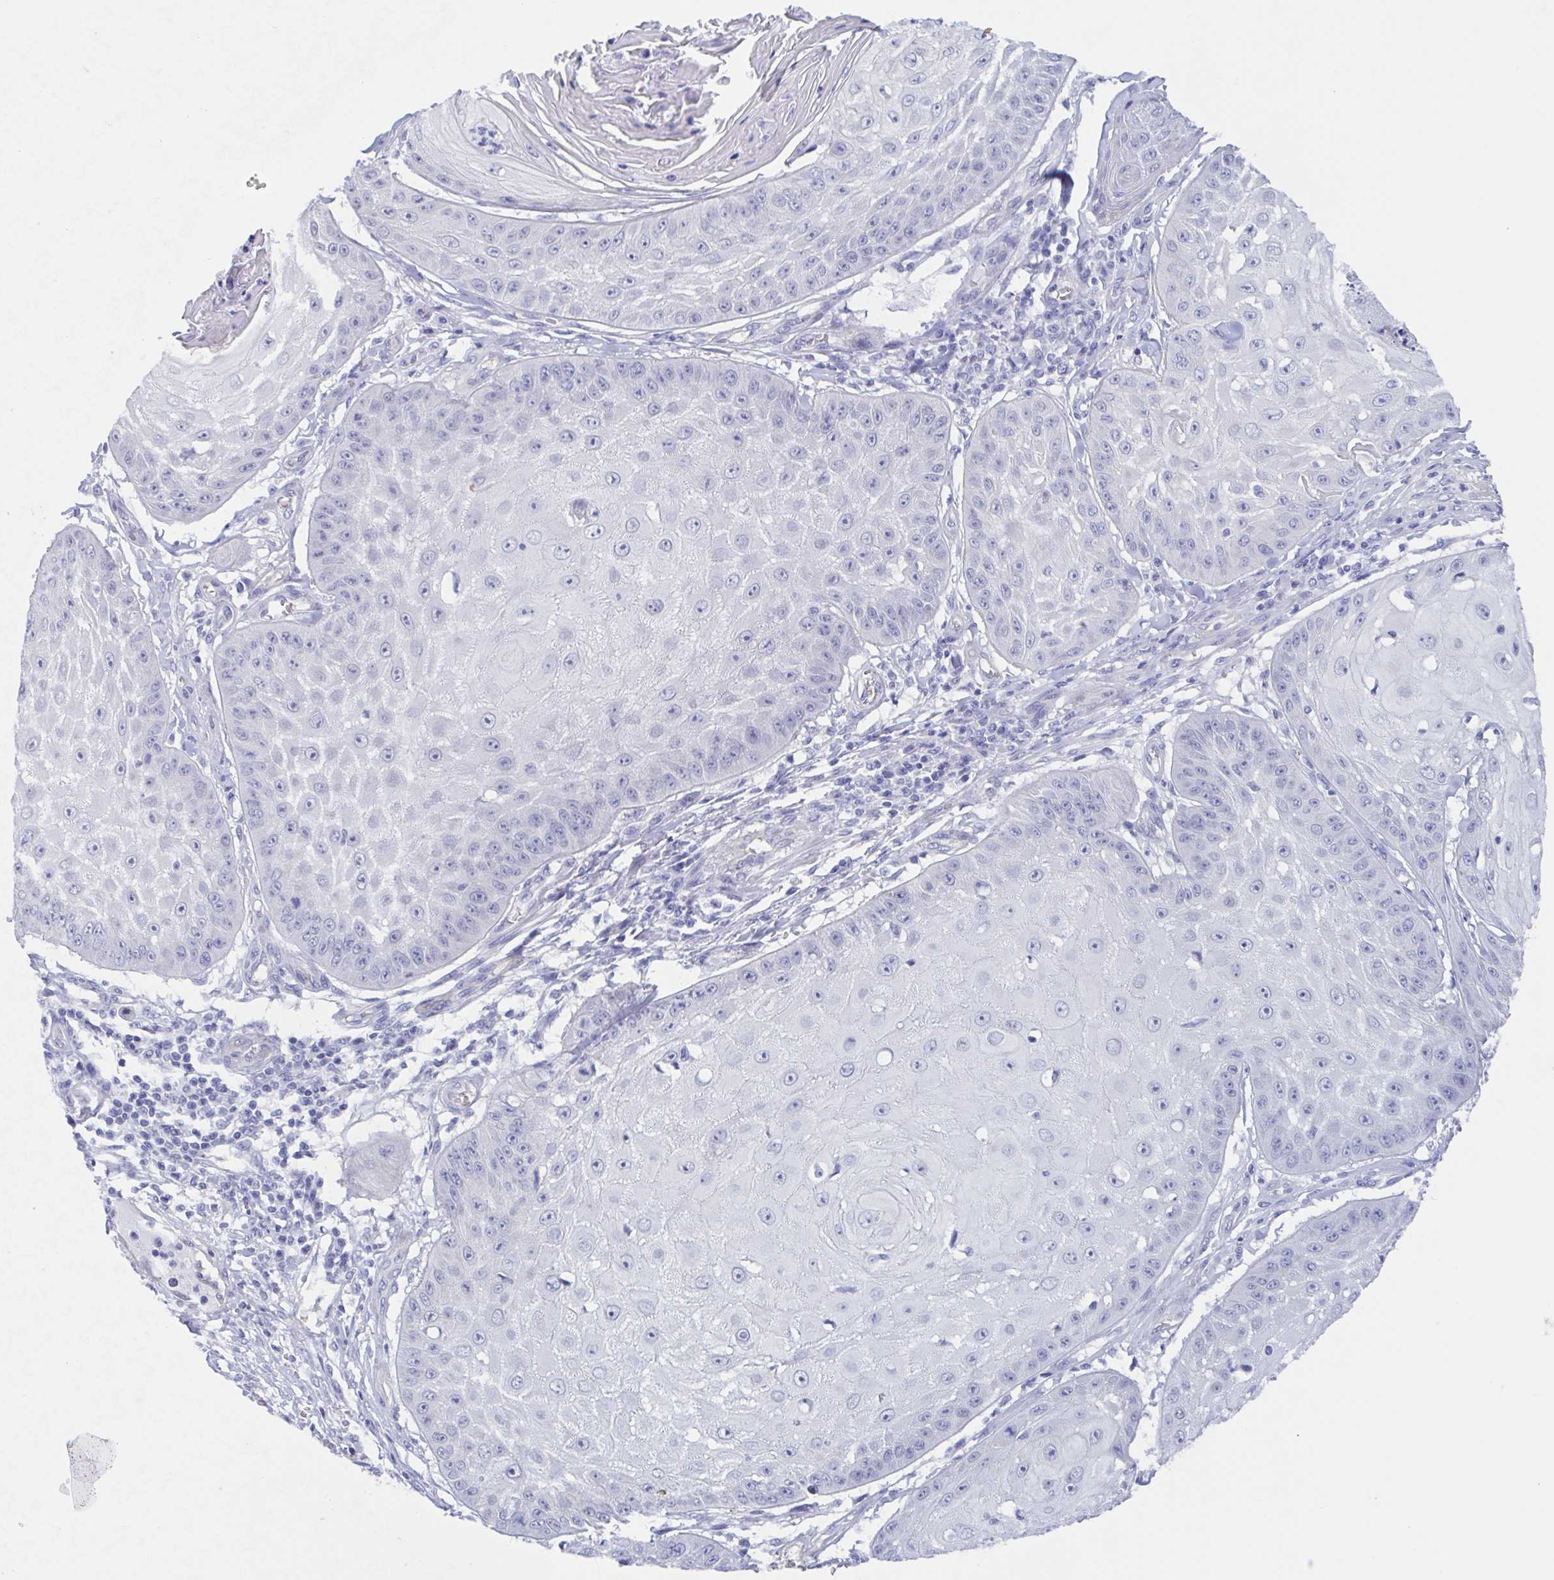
{"staining": {"intensity": "negative", "quantity": "none", "location": "none"}, "tissue": "skin cancer", "cell_type": "Tumor cells", "image_type": "cancer", "snomed": [{"axis": "morphology", "description": "Squamous cell carcinoma, NOS"}, {"axis": "topography", "description": "Skin"}], "caption": "Human squamous cell carcinoma (skin) stained for a protein using IHC displays no expression in tumor cells.", "gene": "TEX12", "patient": {"sex": "male", "age": 70}}